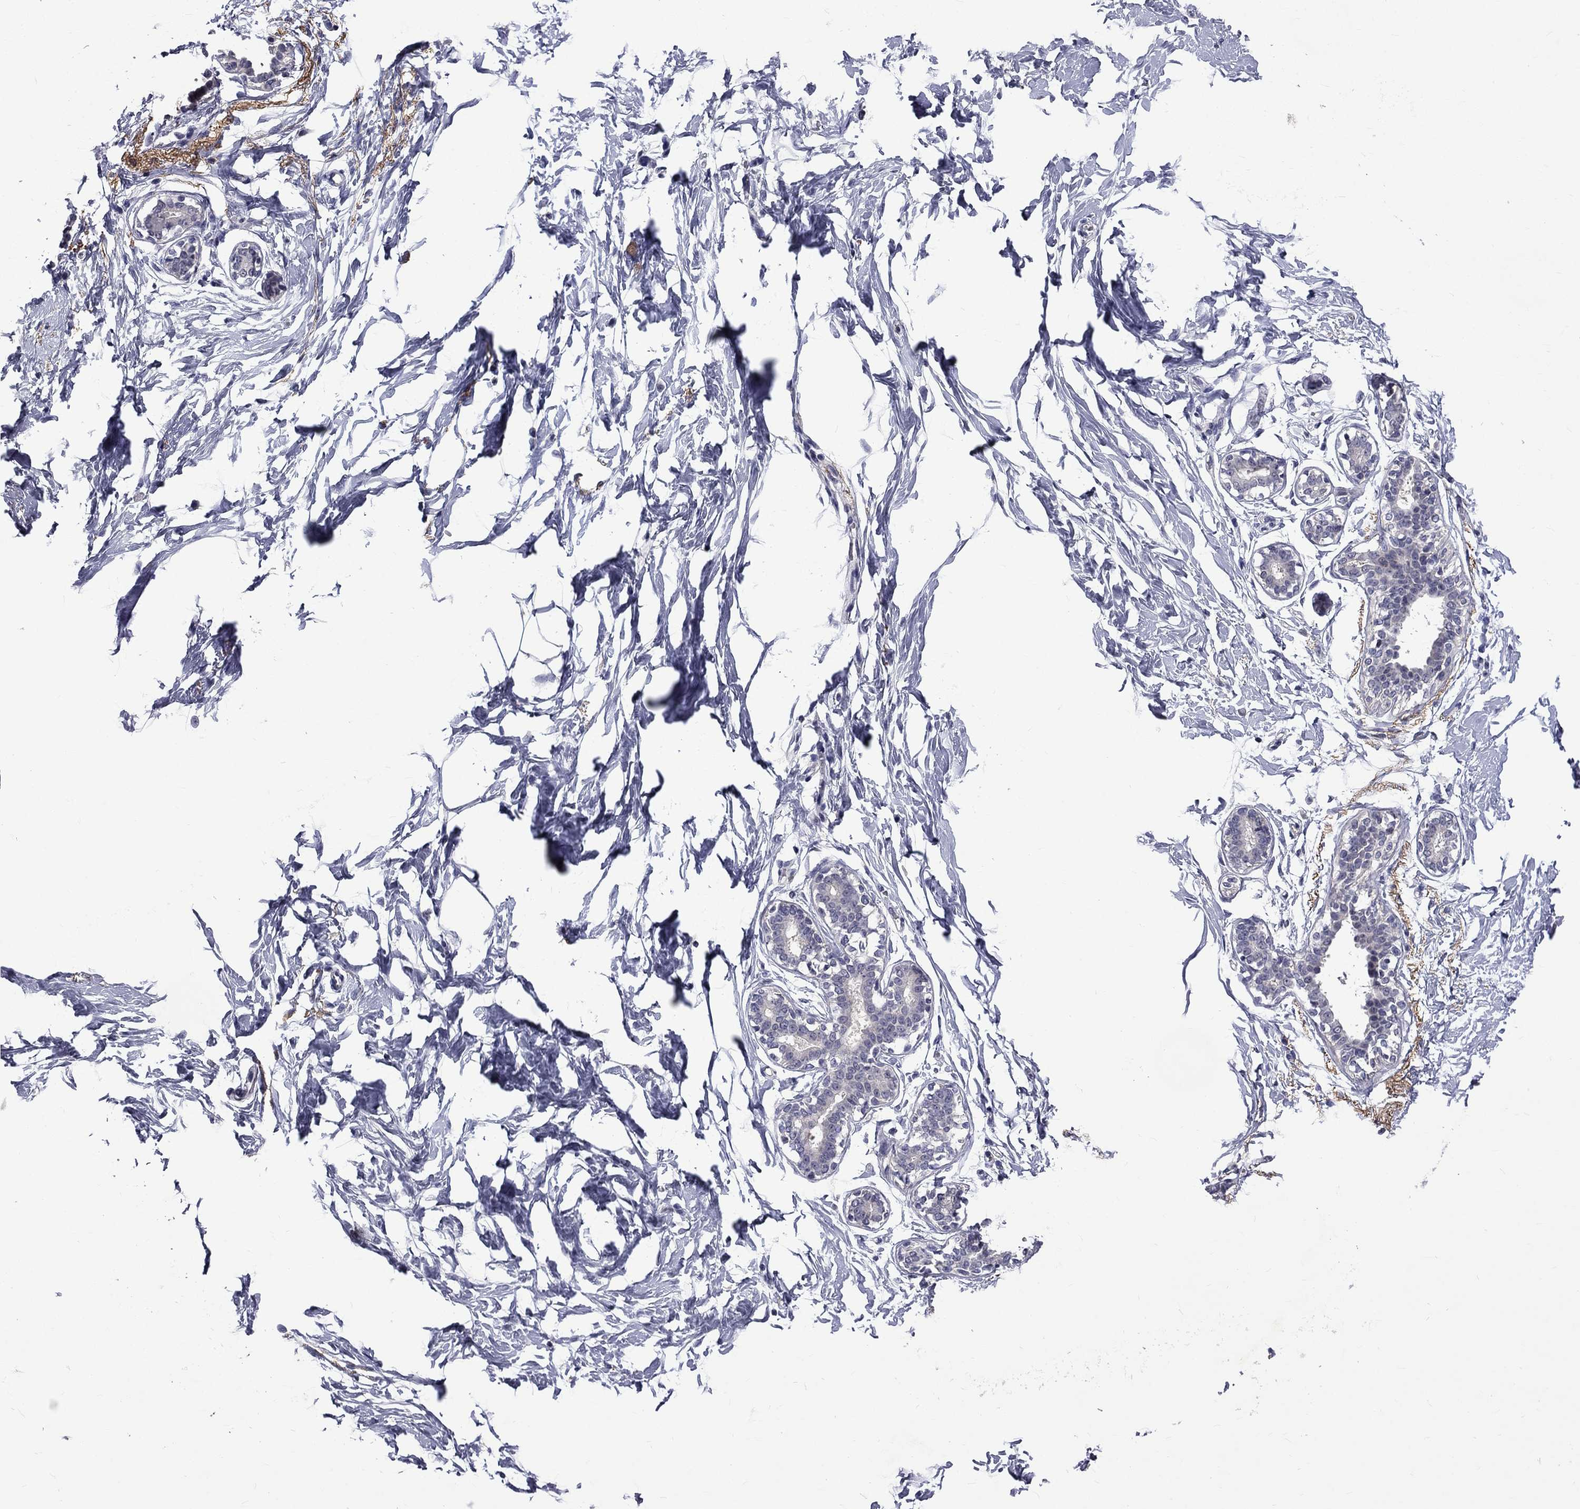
{"staining": {"intensity": "negative", "quantity": "none", "location": "none"}, "tissue": "breast", "cell_type": "Glandular cells", "image_type": "normal", "snomed": [{"axis": "morphology", "description": "Normal tissue, NOS"}, {"axis": "morphology", "description": "Lobular carcinoma, in situ"}, {"axis": "topography", "description": "Breast"}], "caption": "Breast was stained to show a protein in brown. There is no significant positivity in glandular cells. The staining was performed using DAB (3,3'-diaminobenzidine) to visualize the protein expression in brown, while the nuclei were stained in blue with hematoxylin (Magnification: 20x).", "gene": "SNTA1", "patient": {"sex": "female", "age": 35}}